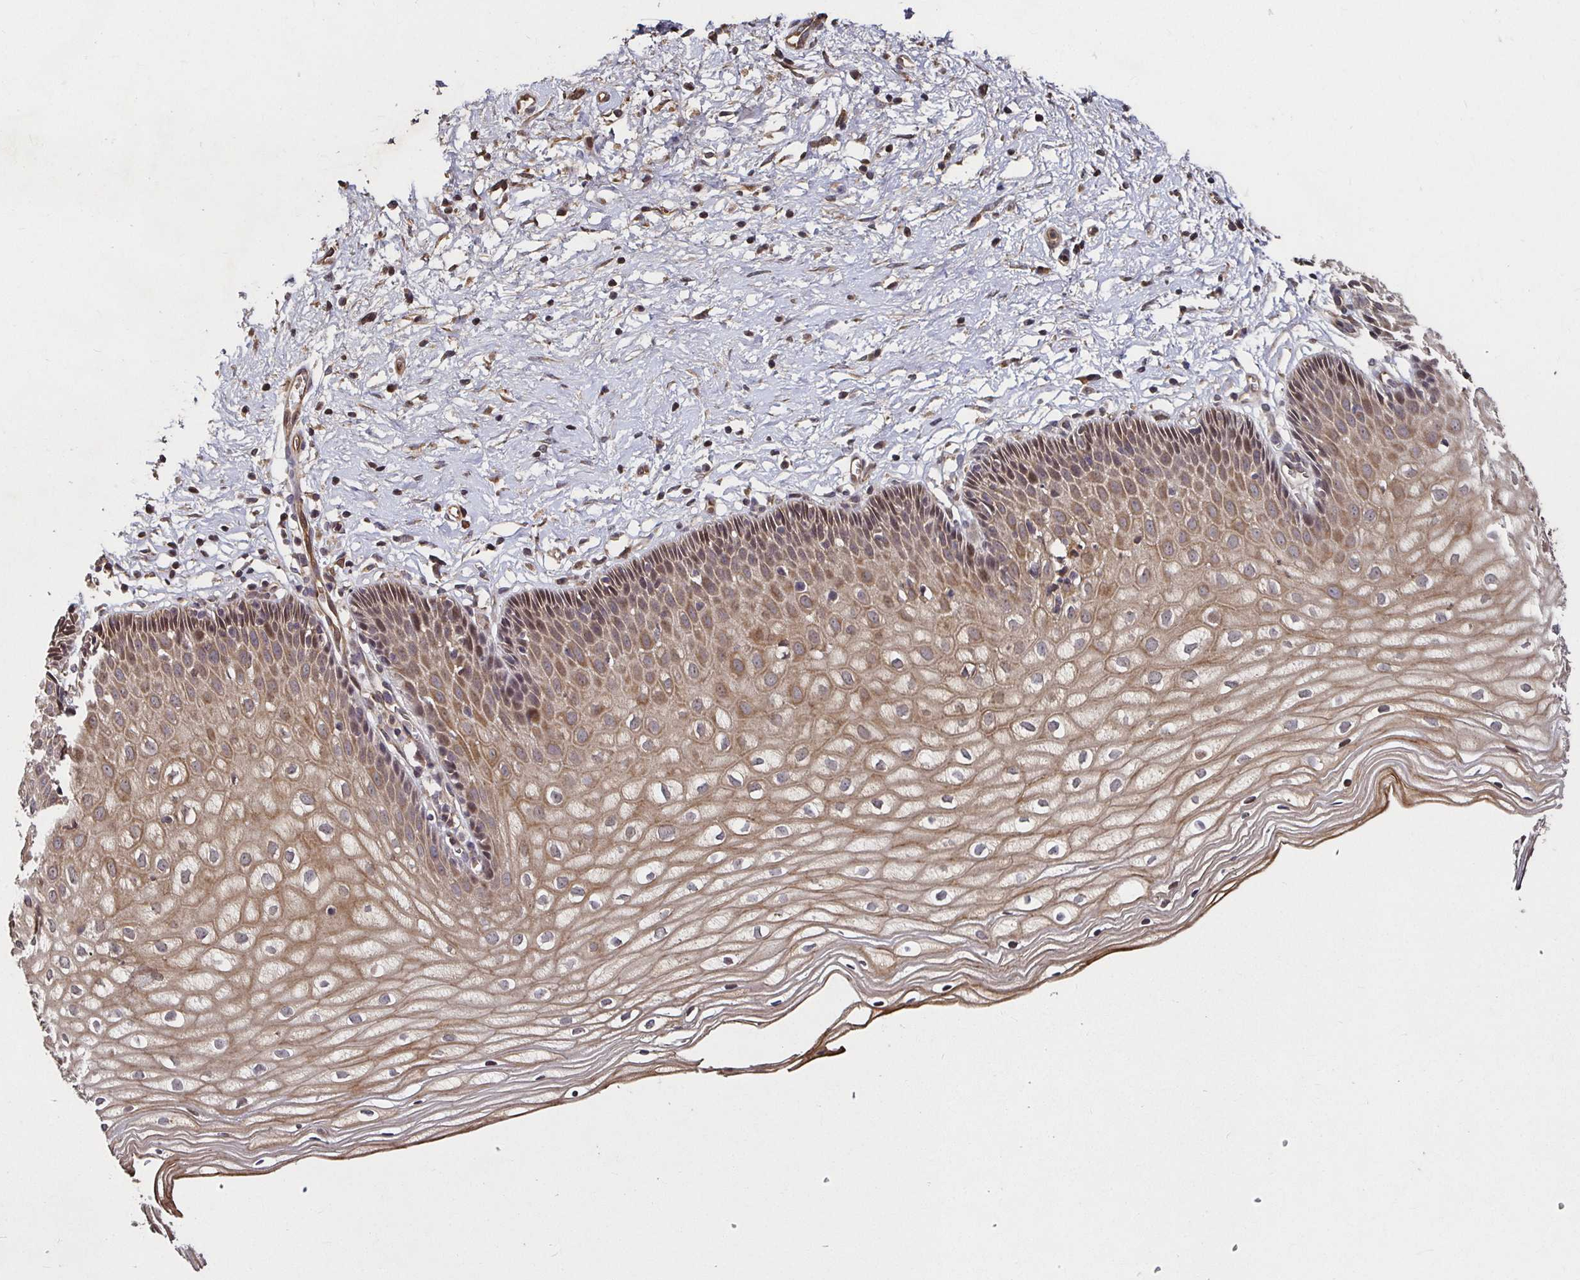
{"staining": {"intensity": "moderate", "quantity": ">75%", "location": "cytoplasmic/membranous"}, "tissue": "cervix", "cell_type": "Glandular cells", "image_type": "normal", "snomed": [{"axis": "morphology", "description": "Normal tissue, NOS"}, {"axis": "topography", "description": "Cervix"}], "caption": "High-magnification brightfield microscopy of unremarkable cervix stained with DAB (brown) and counterstained with hematoxylin (blue). glandular cells exhibit moderate cytoplasmic/membranous positivity is seen in about>75% of cells.", "gene": "SMYD3", "patient": {"sex": "female", "age": 36}}